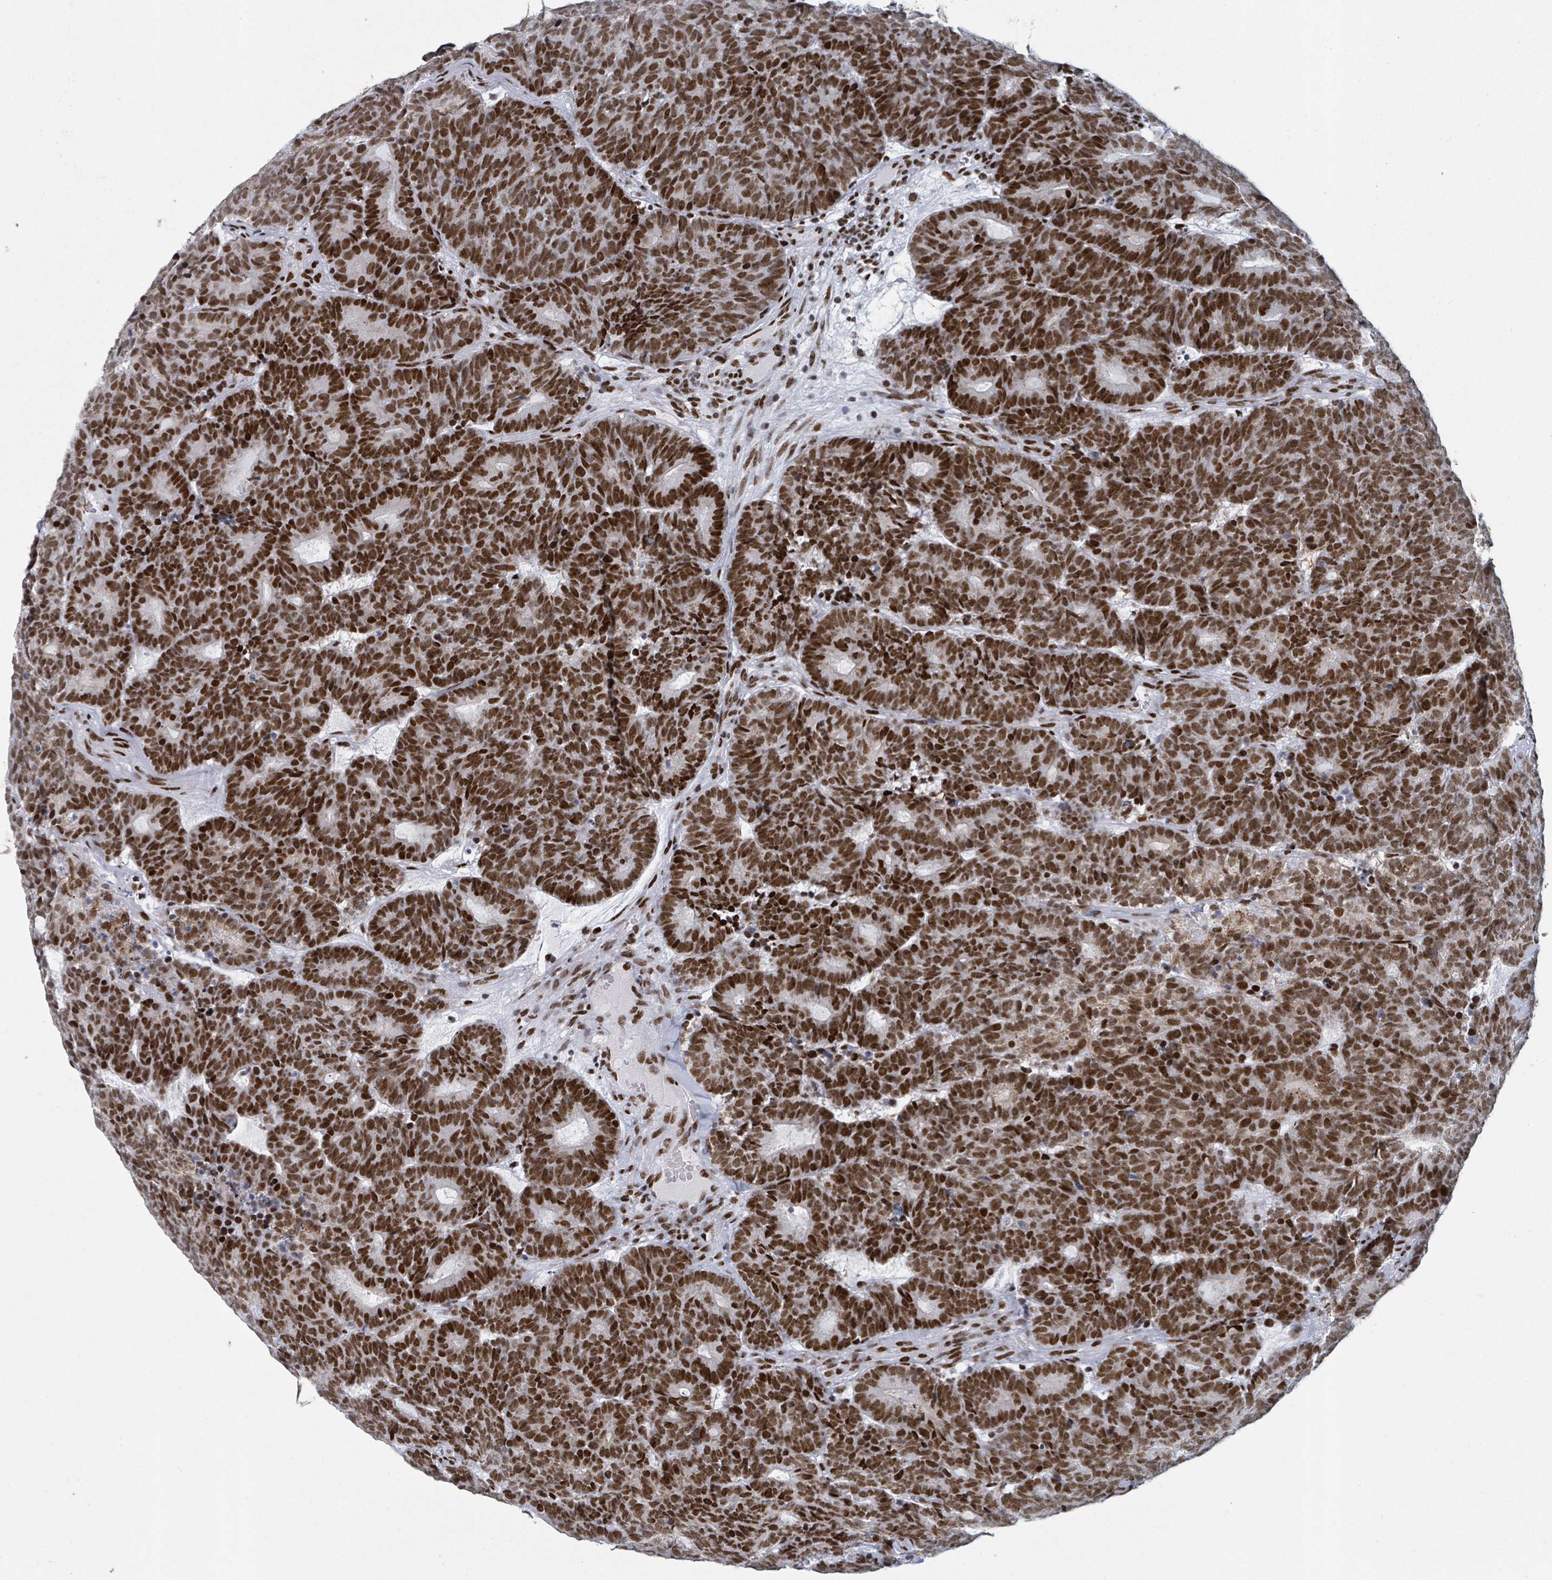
{"staining": {"intensity": "strong", "quantity": ">75%", "location": "nuclear"}, "tissue": "head and neck cancer", "cell_type": "Tumor cells", "image_type": "cancer", "snomed": [{"axis": "morphology", "description": "Adenocarcinoma, NOS"}, {"axis": "topography", "description": "Head-Neck"}], "caption": "DAB (3,3'-diaminobenzidine) immunohistochemical staining of head and neck cancer reveals strong nuclear protein staining in about >75% of tumor cells.", "gene": "DHX16", "patient": {"sex": "female", "age": 81}}